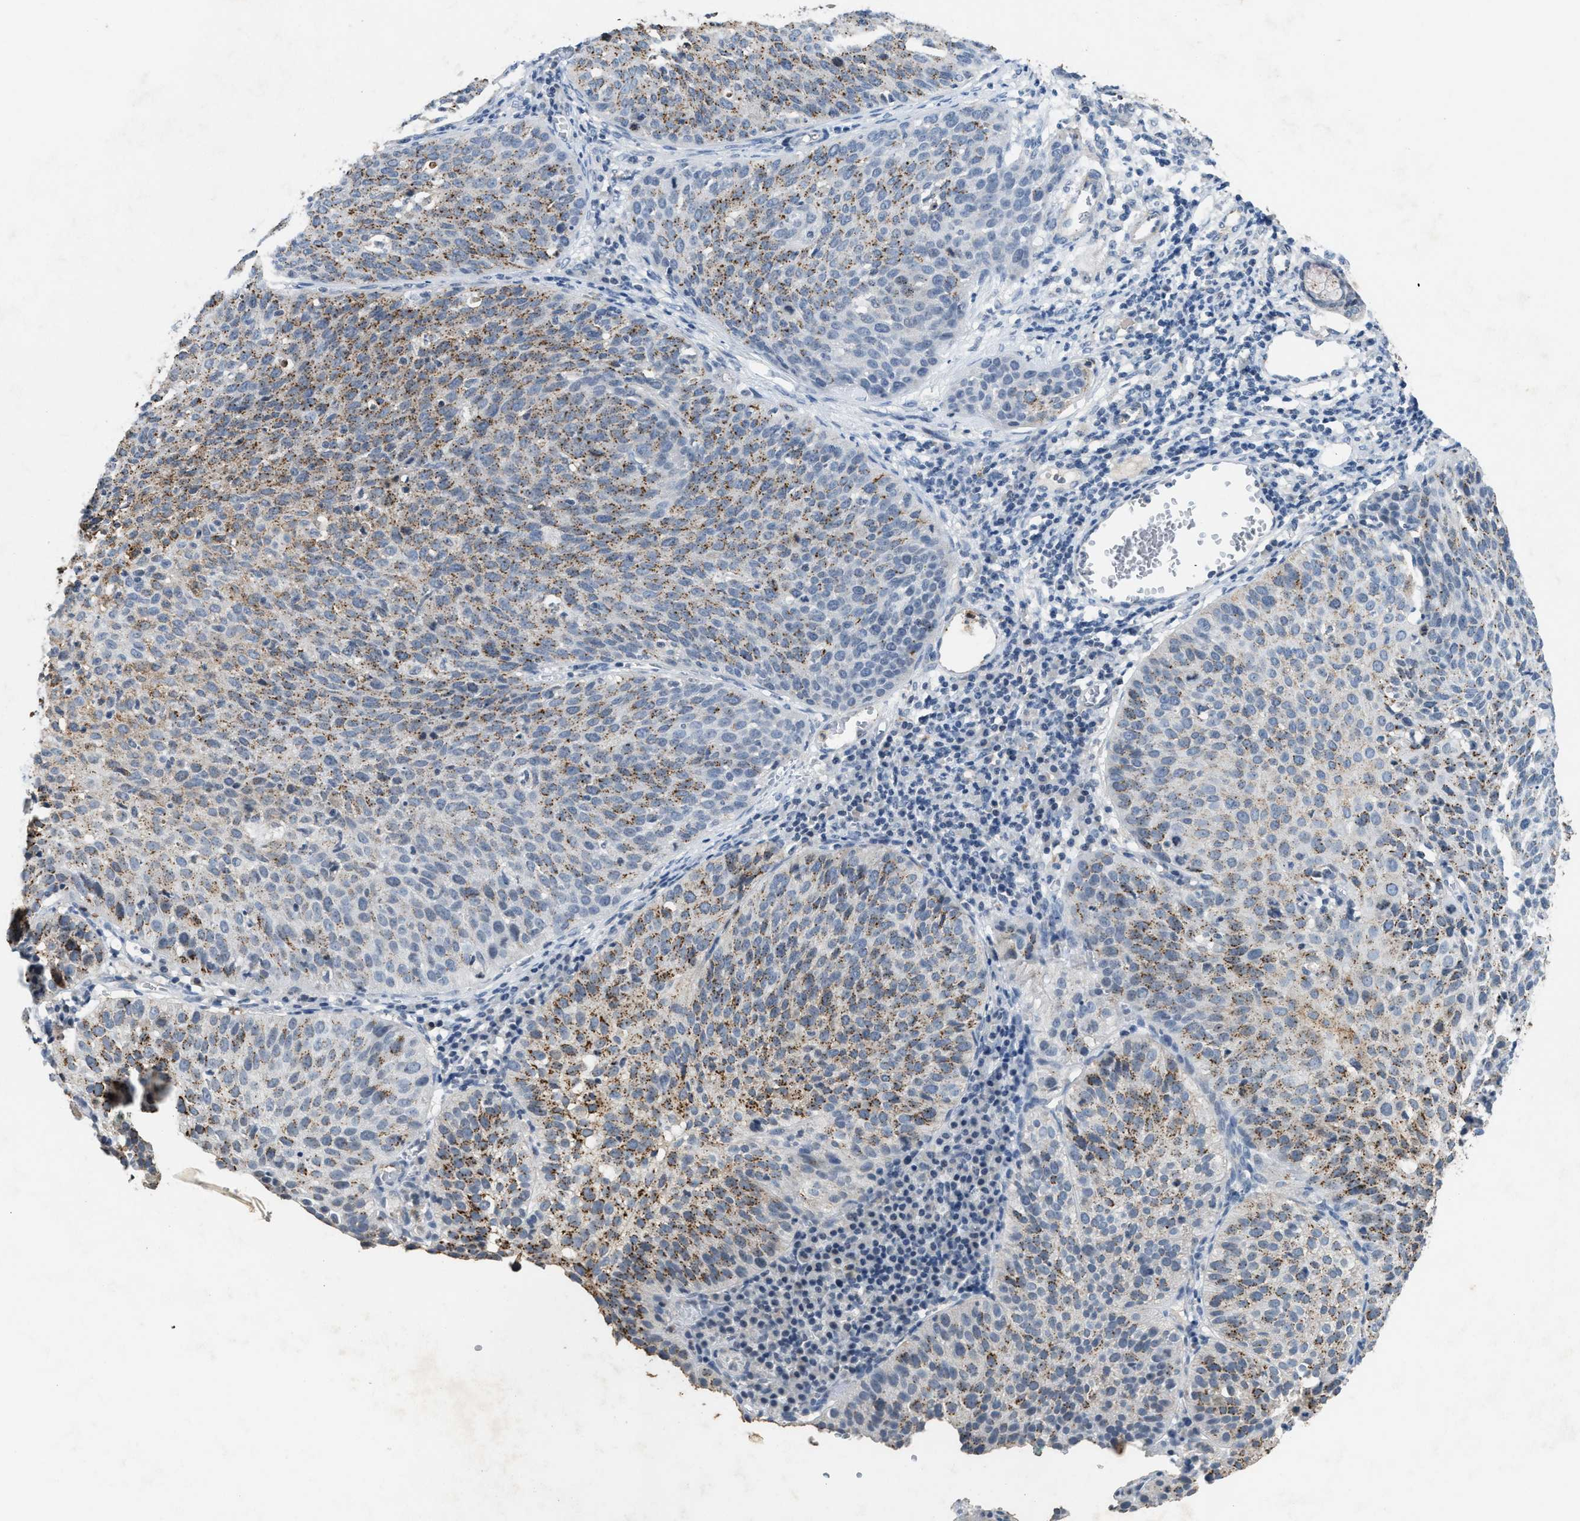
{"staining": {"intensity": "moderate", "quantity": "25%-75%", "location": "cytoplasmic/membranous"}, "tissue": "cervical cancer", "cell_type": "Tumor cells", "image_type": "cancer", "snomed": [{"axis": "morphology", "description": "Squamous cell carcinoma, NOS"}, {"axis": "topography", "description": "Cervix"}], "caption": "The immunohistochemical stain labels moderate cytoplasmic/membranous expression in tumor cells of squamous cell carcinoma (cervical) tissue.", "gene": "SLC5A5", "patient": {"sex": "female", "age": 38}}